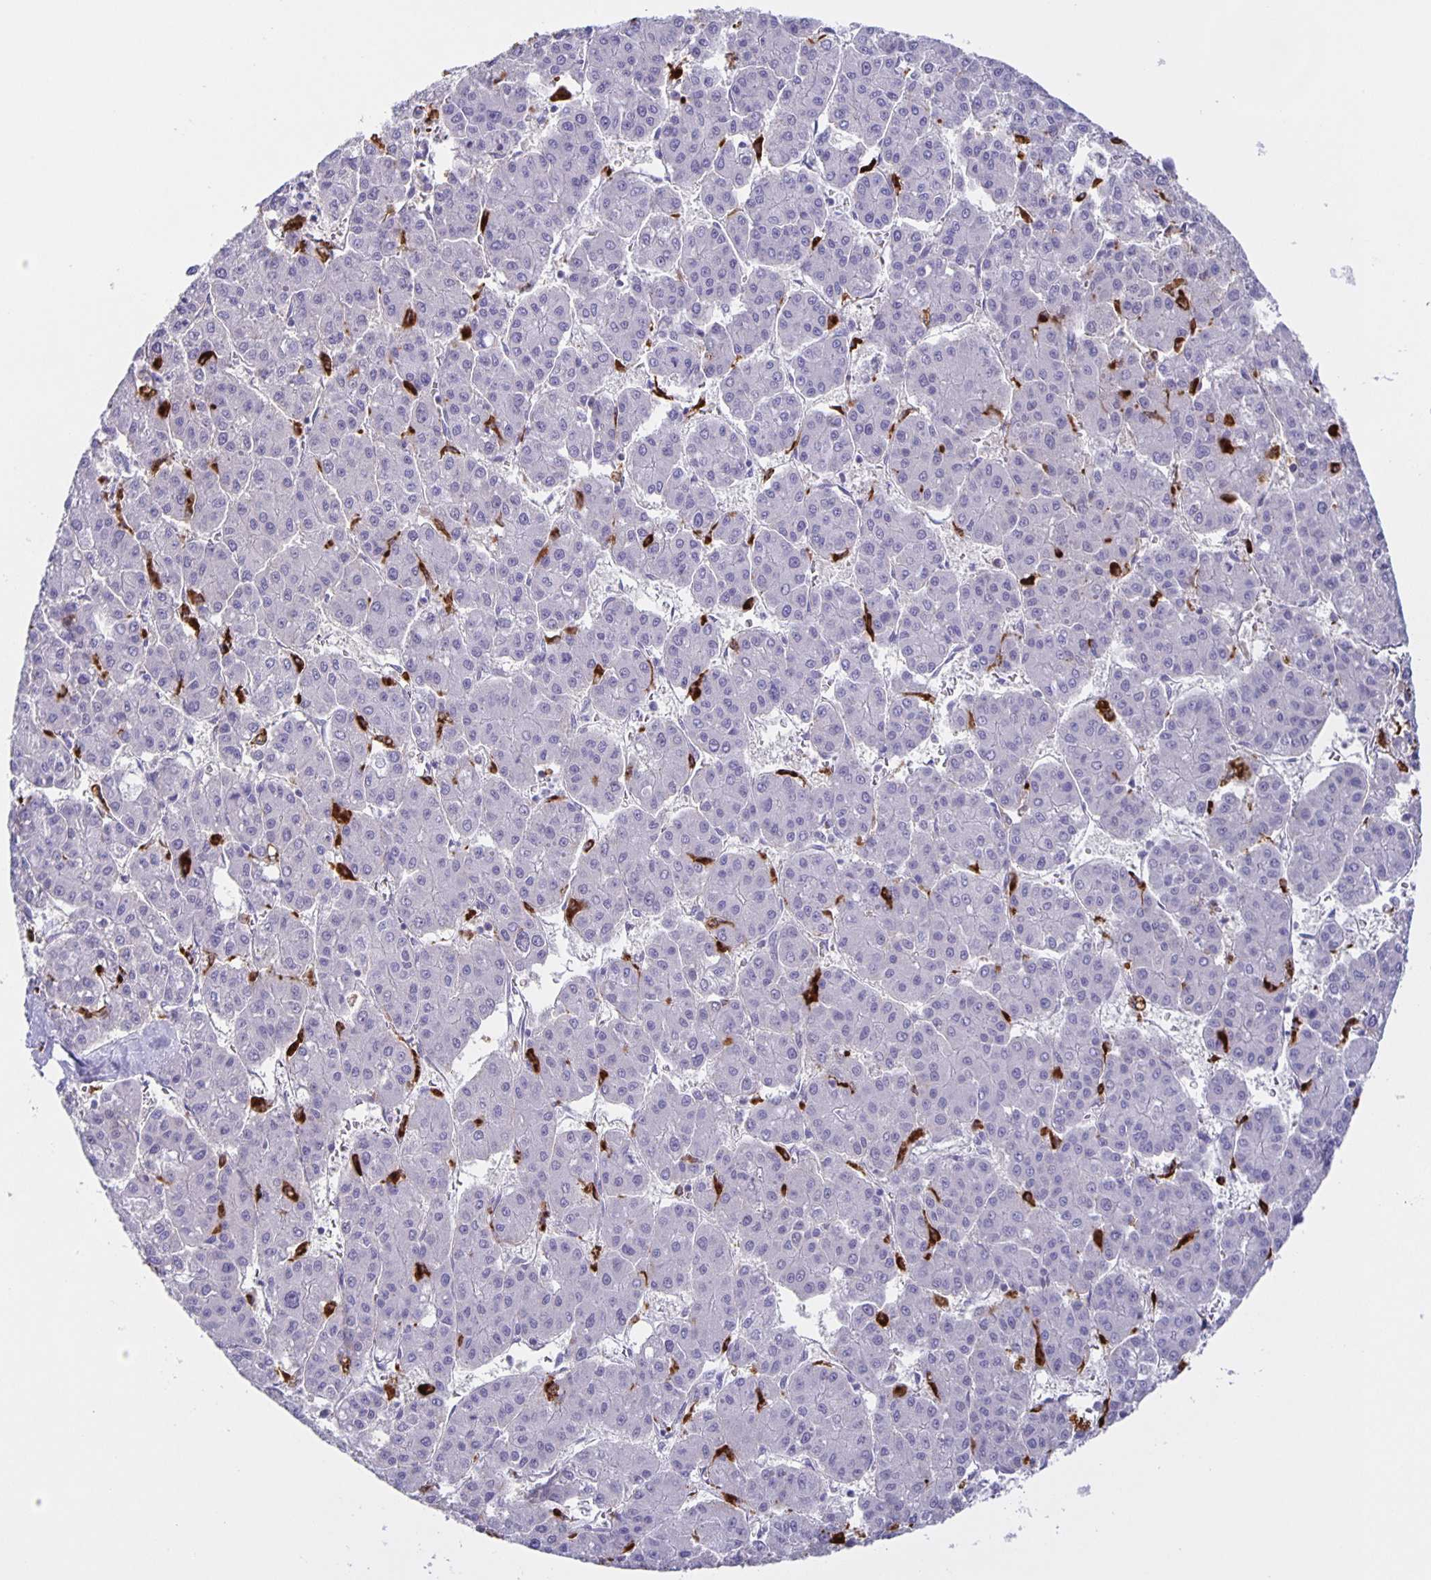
{"staining": {"intensity": "negative", "quantity": "none", "location": "none"}, "tissue": "liver cancer", "cell_type": "Tumor cells", "image_type": "cancer", "snomed": [{"axis": "morphology", "description": "Carcinoma, Hepatocellular, NOS"}, {"axis": "topography", "description": "Liver"}], "caption": "Image shows no significant protein positivity in tumor cells of liver hepatocellular carcinoma. The staining was performed using DAB (3,3'-diaminobenzidine) to visualize the protein expression in brown, while the nuclei were stained in blue with hematoxylin (Magnification: 20x).", "gene": "LIPA", "patient": {"sex": "male", "age": 73}}